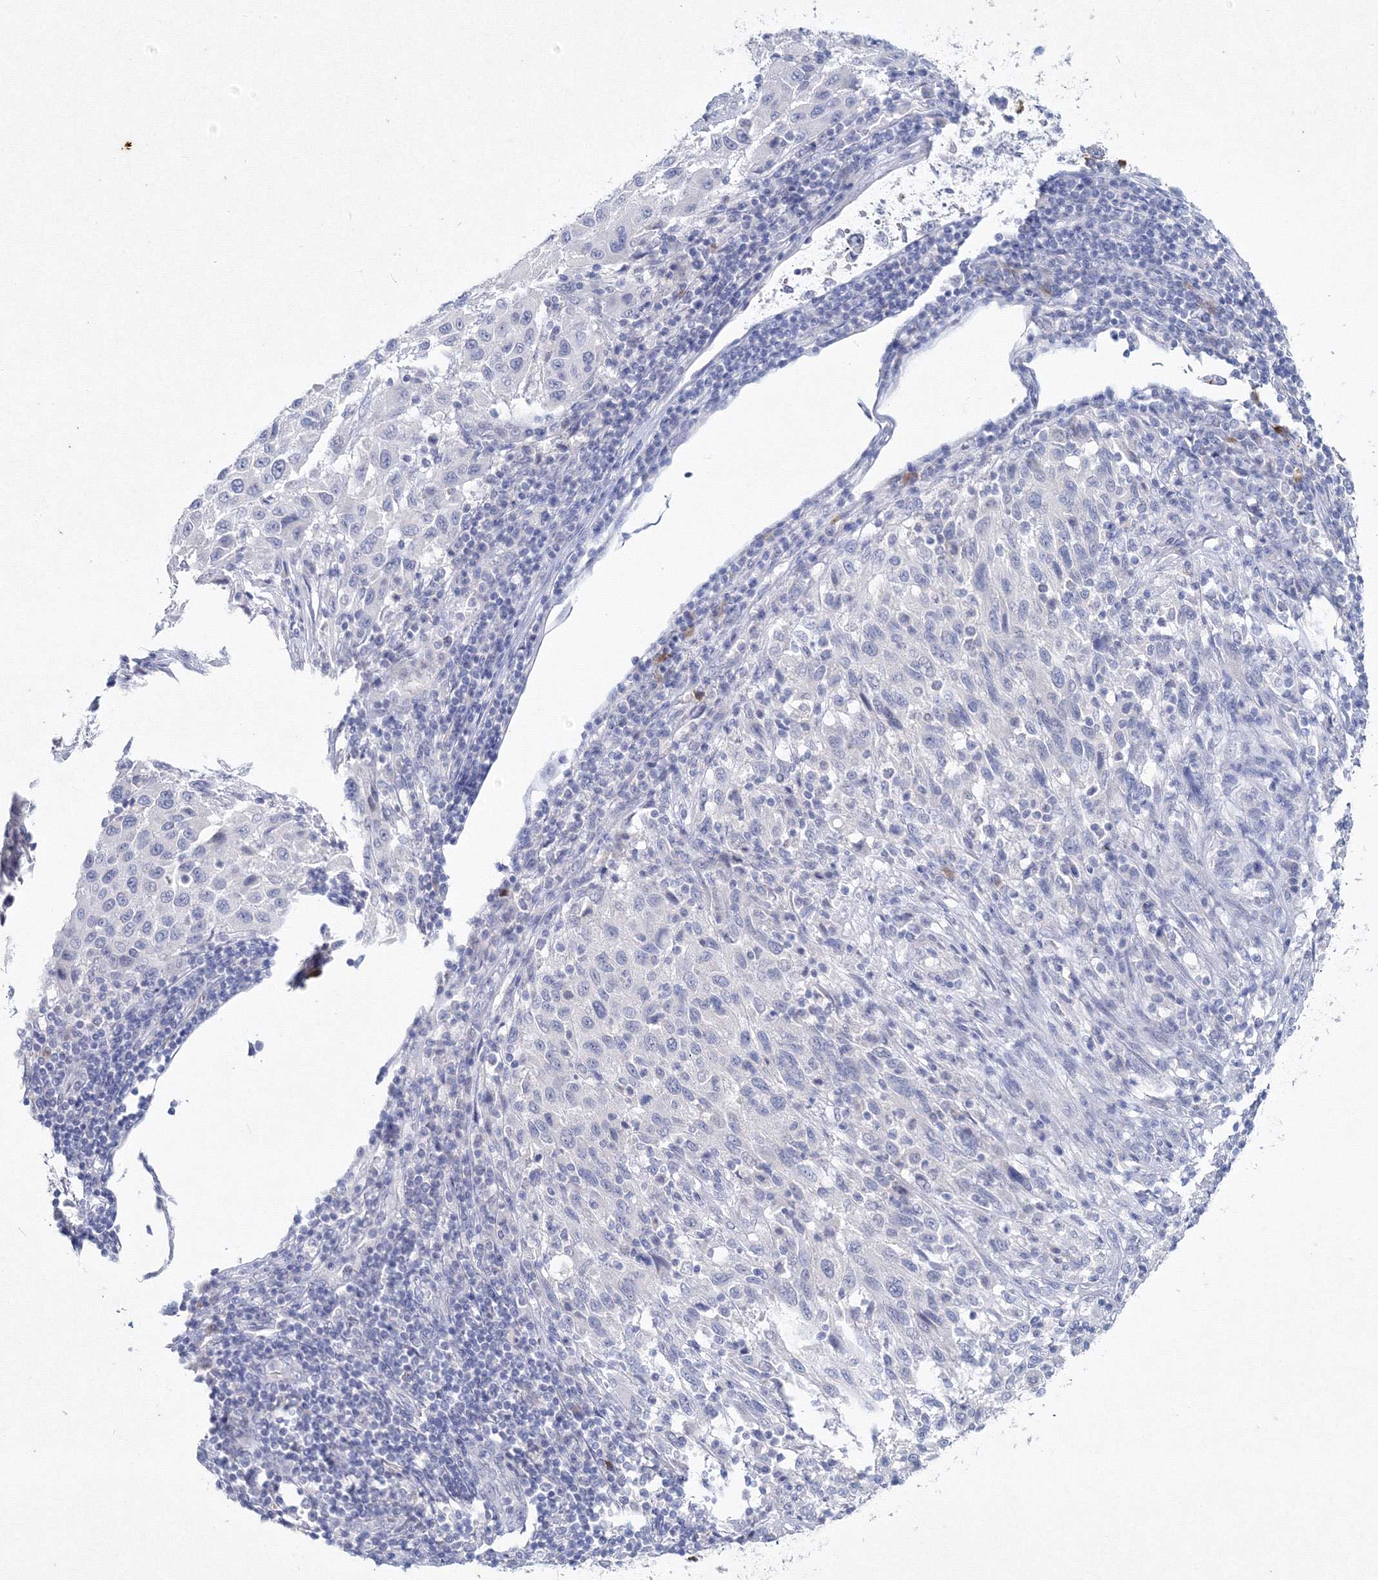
{"staining": {"intensity": "negative", "quantity": "none", "location": "none"}, "tissue": "melanoma", "cell_type": "Tumor cells", "image_type": "cancer", "snomed": [{"axis": "morphology", "description": "Malignant melanoma, Metastatic site"}, {"axis": "topography", "description": "Lymph node"}], "caption": "The immunohistochemistry (IHC) histopathology image has no significant staining in tumor cells of melanoma tissue.", "gene": "GCKR", "patient": {"sex": "male", "age": 61}}